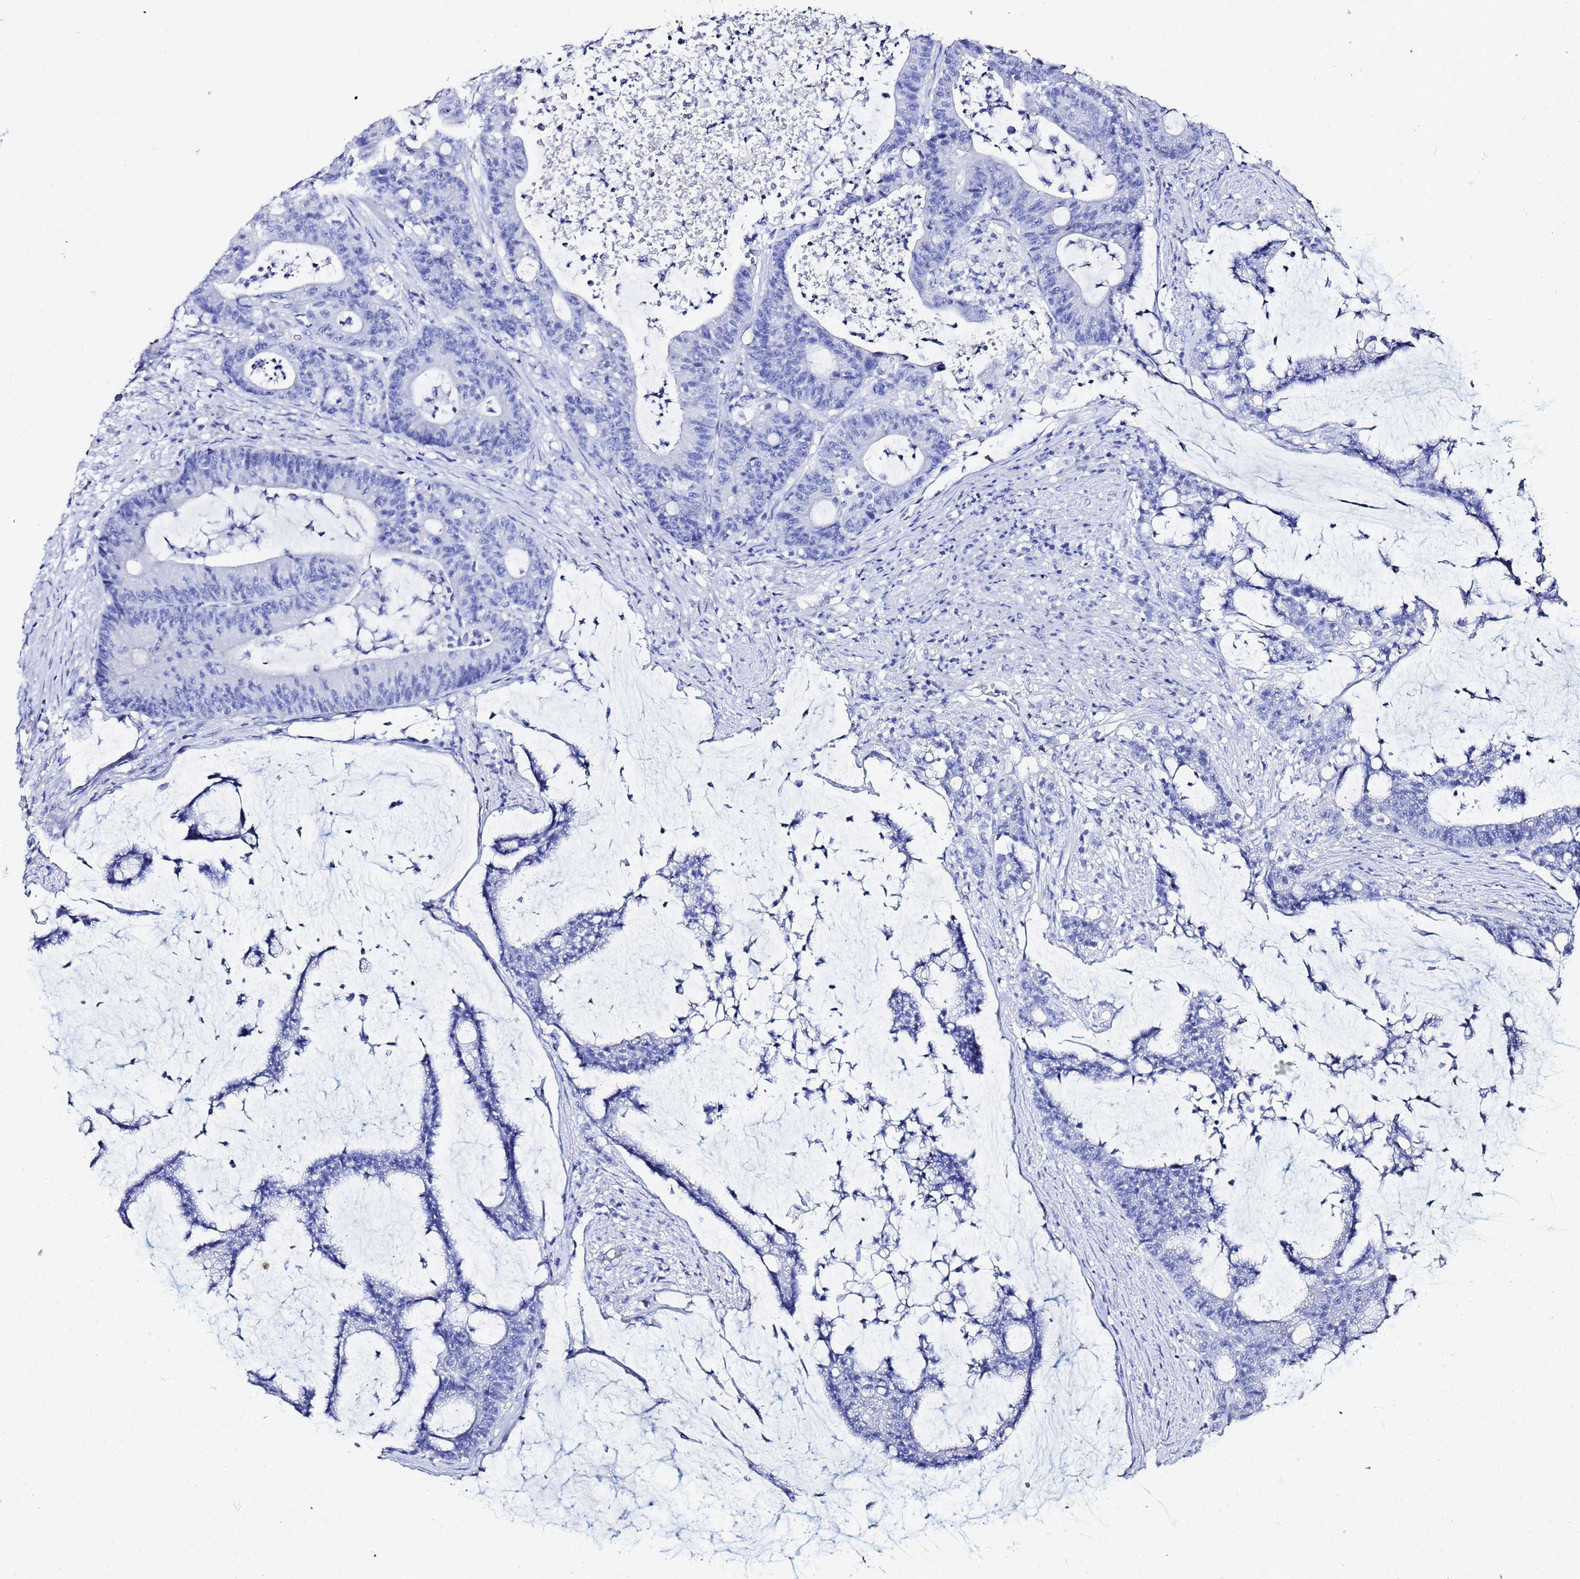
{"staining": {"intensity": "negative", "quantity": "none", "location": "none"}, "tissue": "colorectal cancer", "cell_type": "Tumor cells", "image_type": "cancer", "snomed": [{"axis": "morphology", "description": "Adenocarcinoma, NOS"}, {"axis": "topography", "description": "Colon"}], "caption": "A high-resolution micrograph shows immunohistochemistry staining of colorectal cancer (adenocarcinoma), which shows no significant staining in tumor cells.", "gene": "GGT1", "patient": {"sex": "female", "age": 84}}